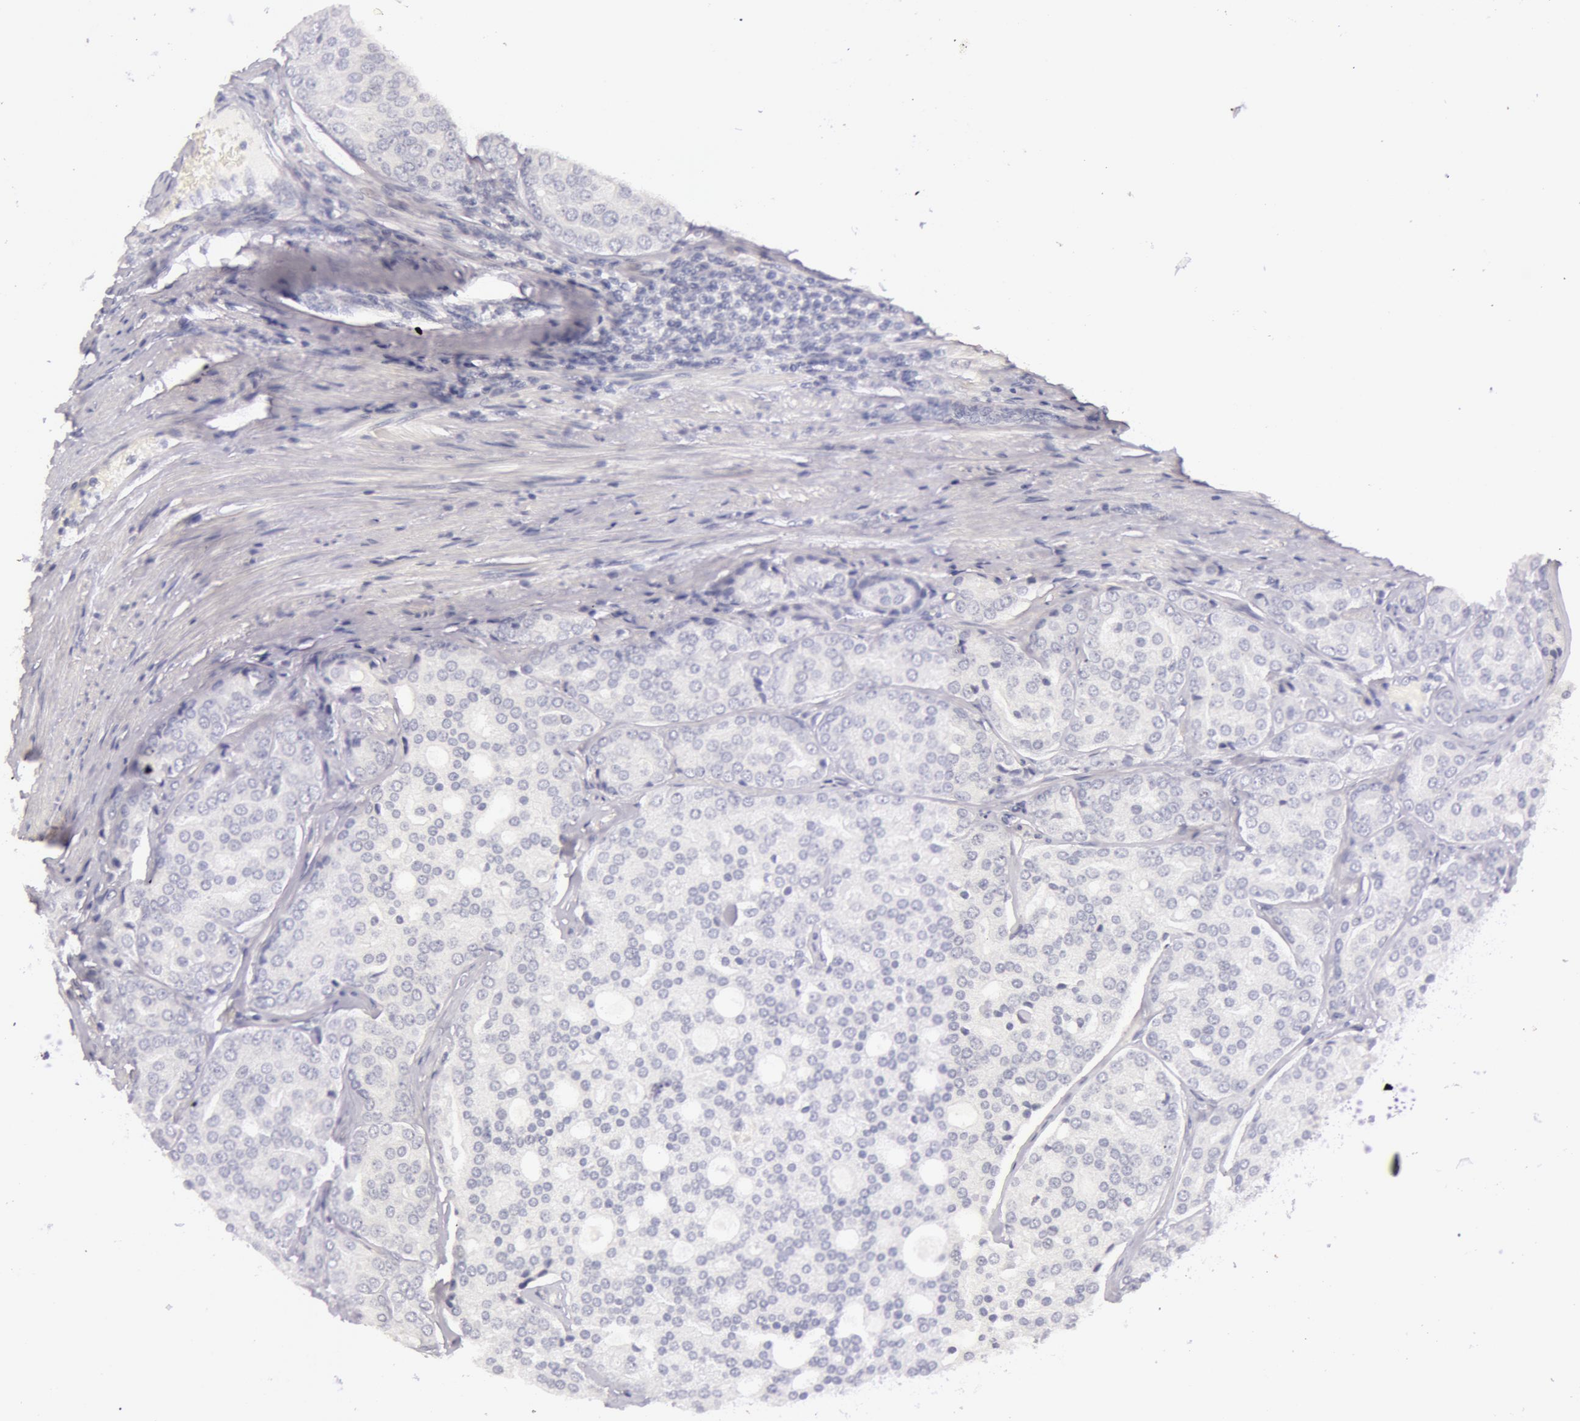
{"staining": {"intensity": "negative", "quantity": "none", "location": "none"}, "tissue": "prostate cancer", "cell_type": "Tumor cells", "image_type": "cancer", "snomed": [{"axis": "morphology", "description": "Adenocarcinoma, High grade"}, {"axis": "topography", "description": "Prostate"}], "caption": "Protein analysis of prostate cancer reveals no significant staining in tumor cells.", "gene": "RBMY1F", "patient": {"sex": "male", "age": 64}}